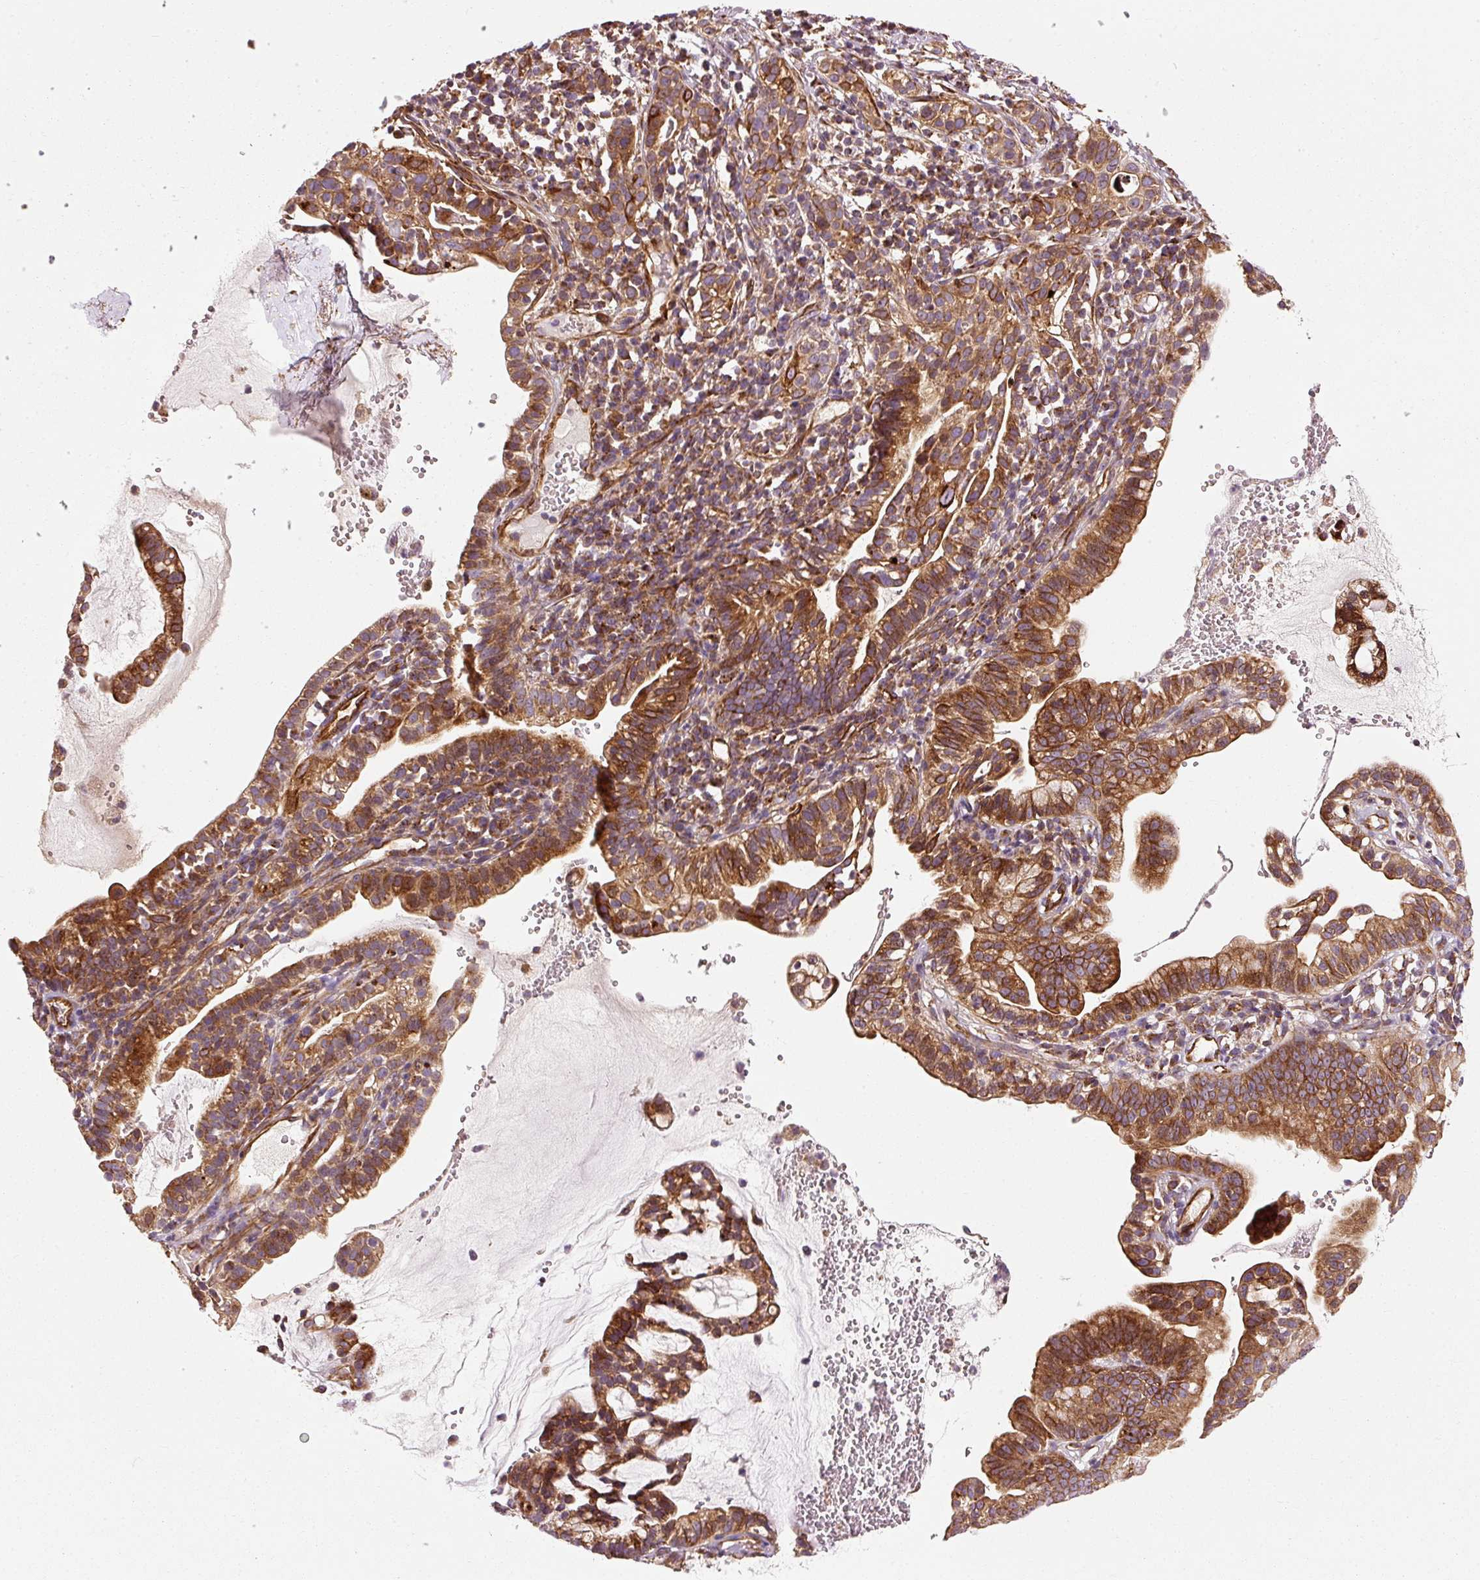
{"staining": {"intensity": "strong", "quantity": ">75%", "location": "cytoplasmic/membranous"}, "tissue": "cervical cancer", "cell_type": "Tumor cells", "image_type": "cancer", "snomed": [{"axis": "morphology", "description": "Adenocarcinoma, NOS"}, {"axis": "topography", "description": "Cervix"}], "caption": "Immunohistochemistry (IHC) staining of cervical cancer, which reveals high levels of strong cytoplasmic/membranous expression in approximately >75% of tumor cells indicating strong cytoplasmic/membranous protein positivity. The staining was performed using DAB (brown) for protein detection and nuclei were counterstained in hematoxylin (blue).", "gene": "ISCU", "patient": {"sex": "female", "age": 41}}